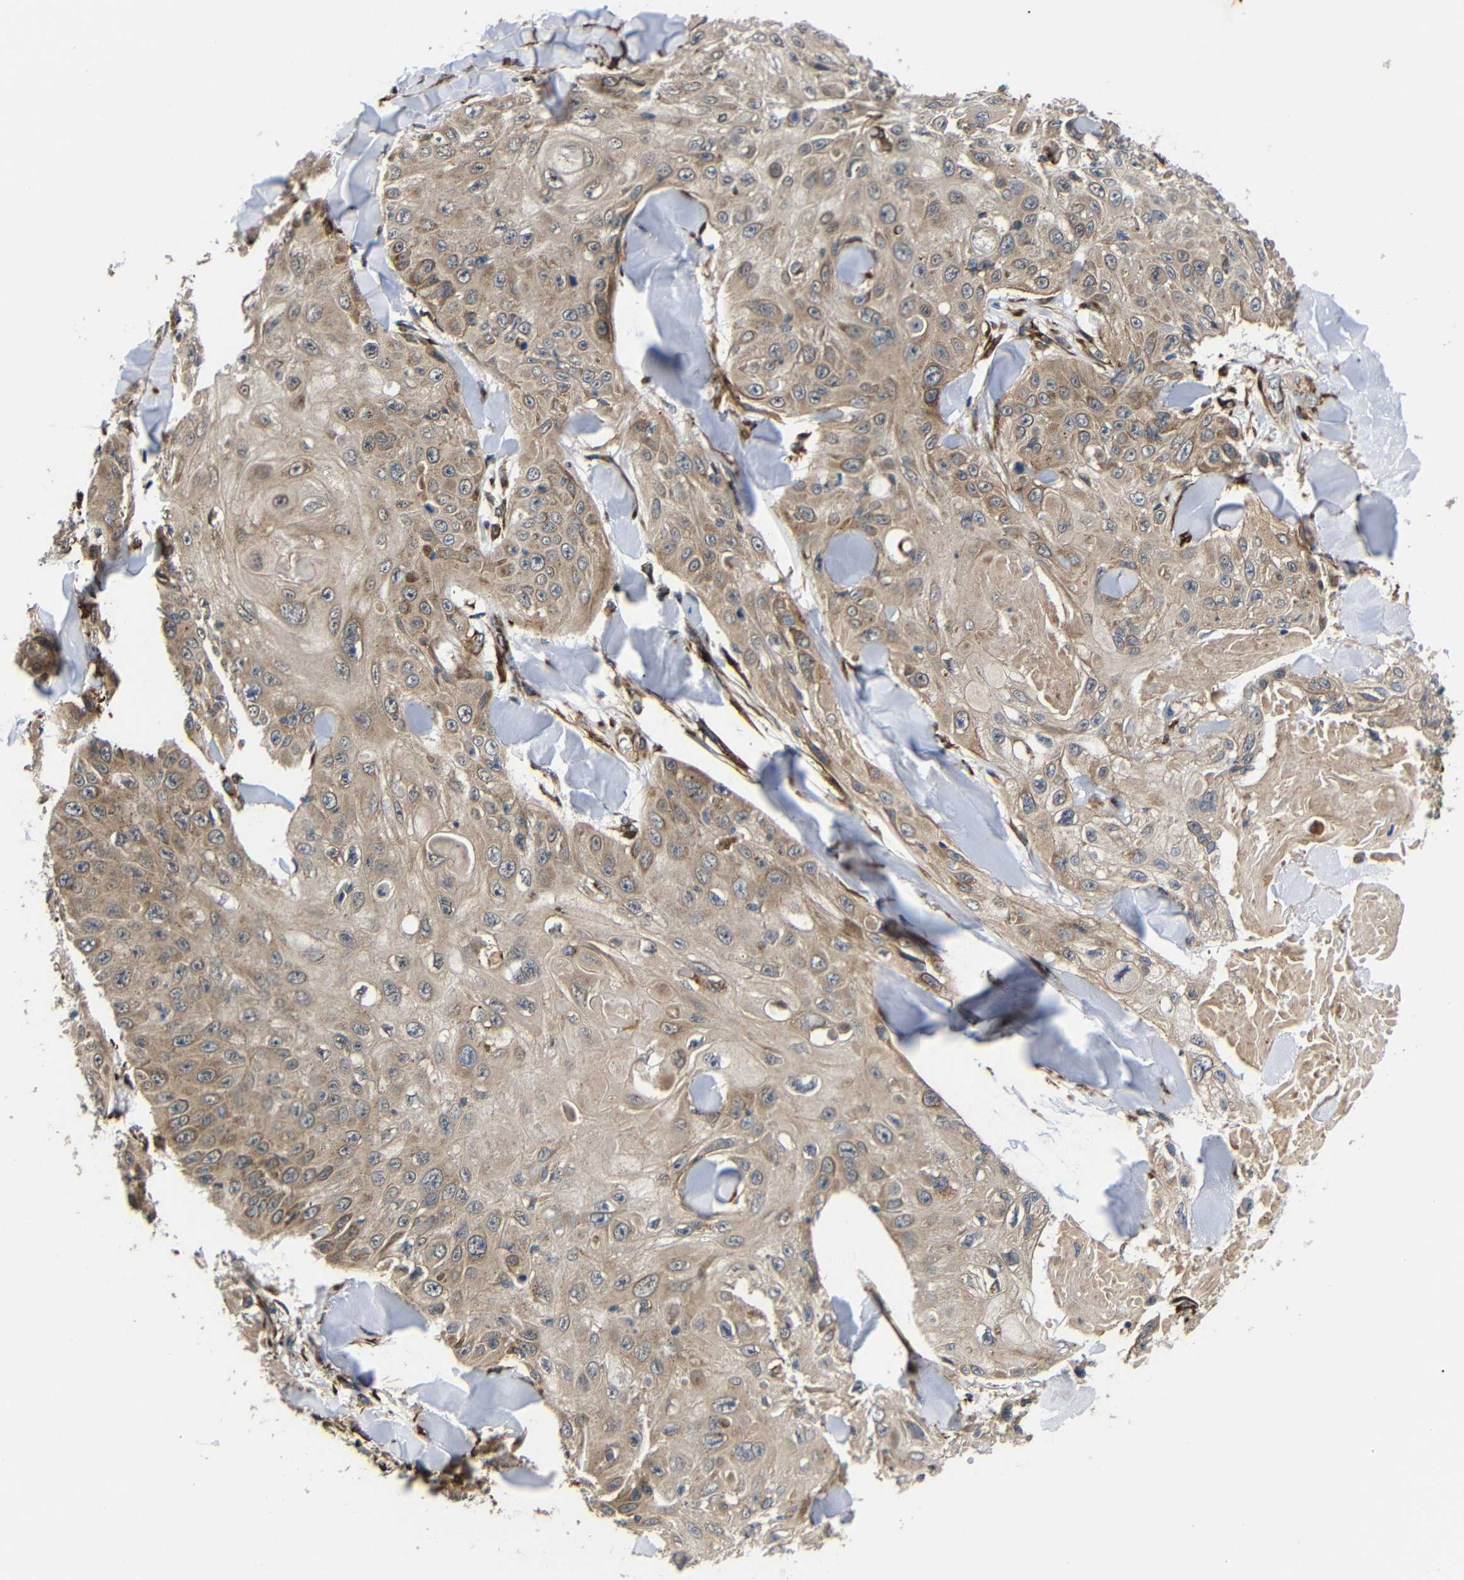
{"staining": {"intensity": "moderate", "quantity": ">75%", "location": "cytoplasmic/membranous"}, "tissue": "skin cancer", "cell_type": "Tumor cells", "image_type": "cancer", "snomed": [{"axis": "morphology", "description": "Squamous cell carcinoma, NOS"}, {"axis": "topography", "description": "Skin"}], "caption": "IHC staining of squamous cell carcinoma (skin), which shows medium levels of moderate cytoplasmic/membranous positivity in approximately >75% of tumor cells indicating moderate cytoplasmic/membranous protein expression. The staining was performed using DAB (brown) for protein detection and nuclei were counterstained in hematoxylin (blue).", "gene": "KANK4", "patient": {"sex": "male", "age": 86}}